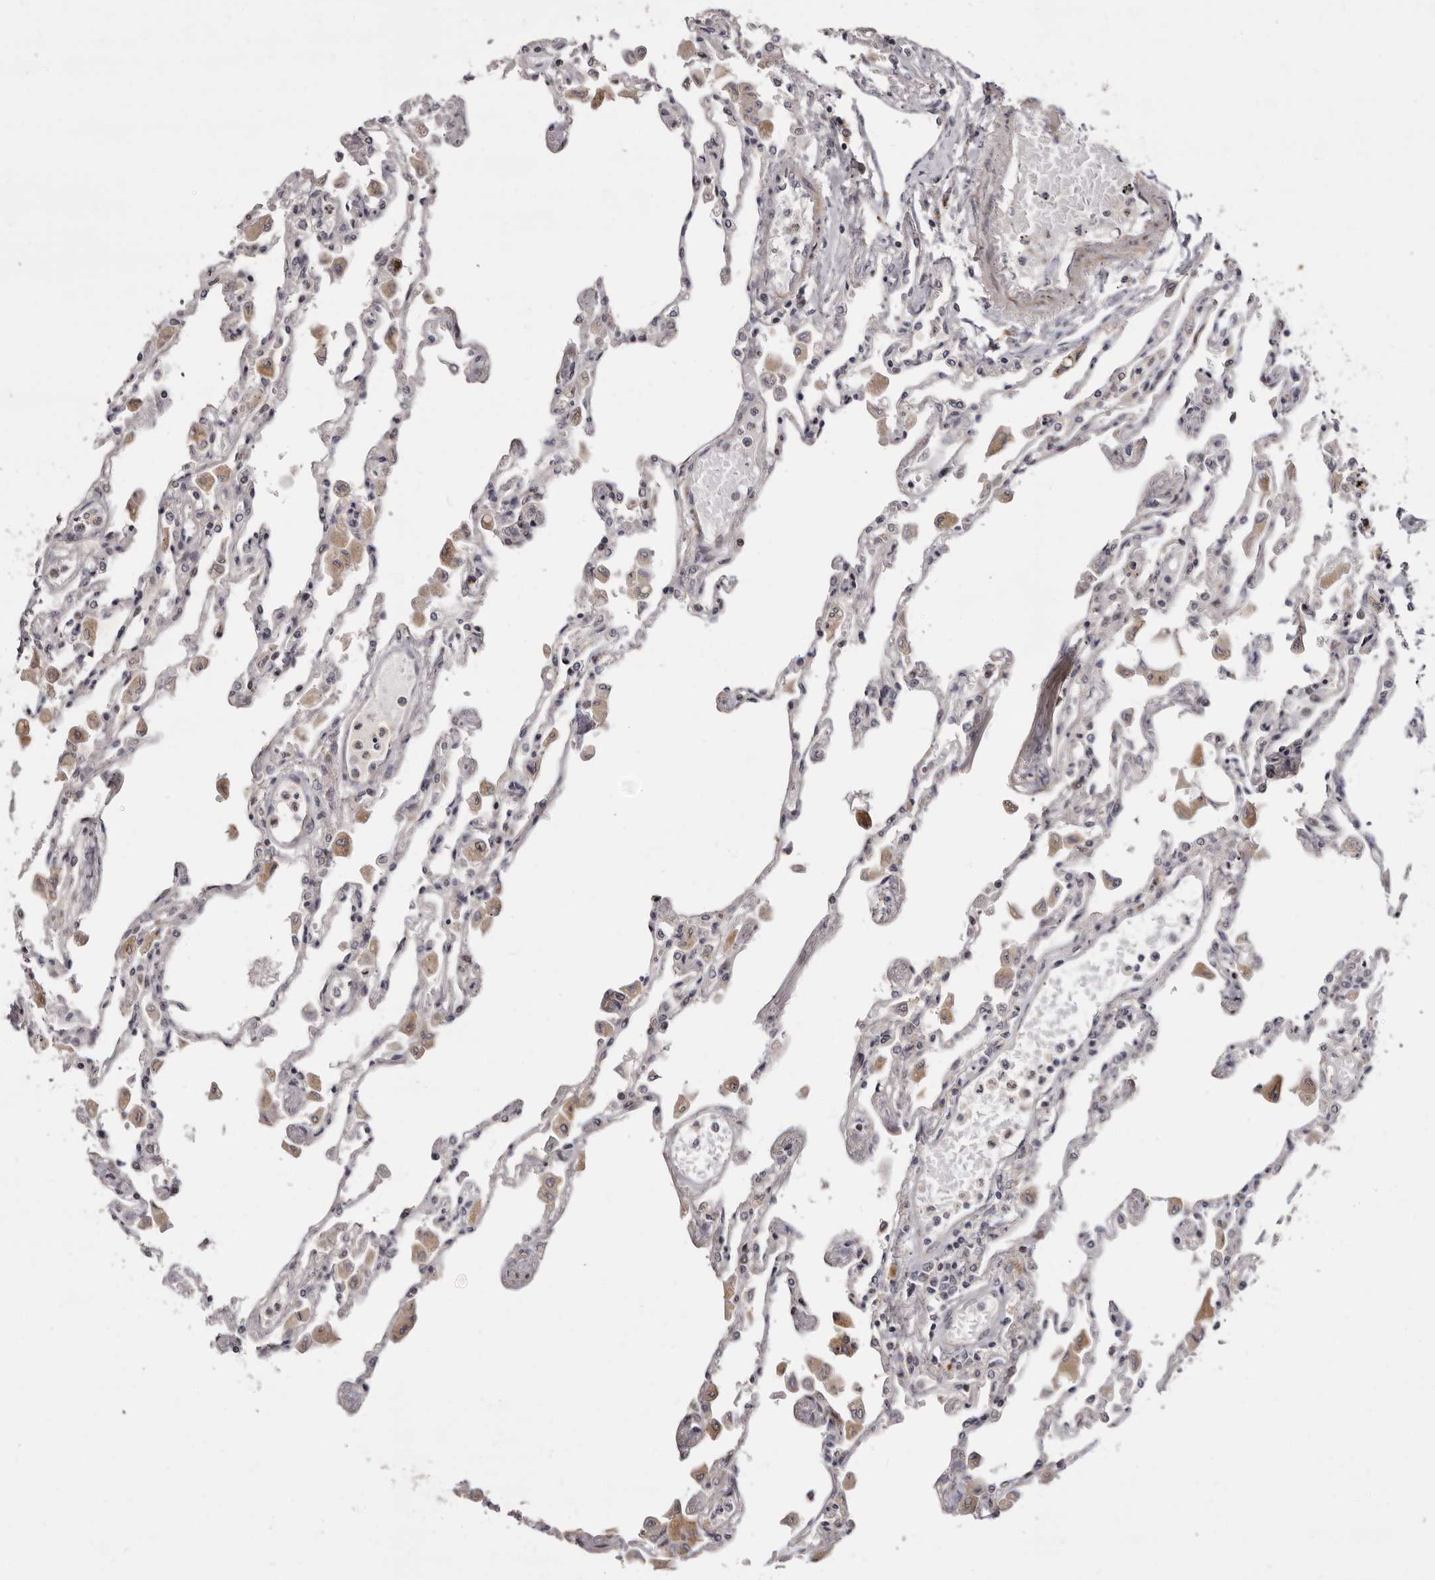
{"staining": {"intensity": "negative", "quantity": "none", "location": "none"}, "tissue": "lung", "cell_type": "Alveolar cells", "image_type": "normal", "snomed": [{"axis": "morphology", "description": "Normal tissue, NOS"}, {"axis": "topography", "description": "Bronchus"}, {"axis": "topography", "description": "Lung"}], "caption": "Immunohistochemistry of unremarkable lung displays no expression in alveolar cells.", "gene": "ZNF326", "patient": {"sex": "female", "age": 49}}